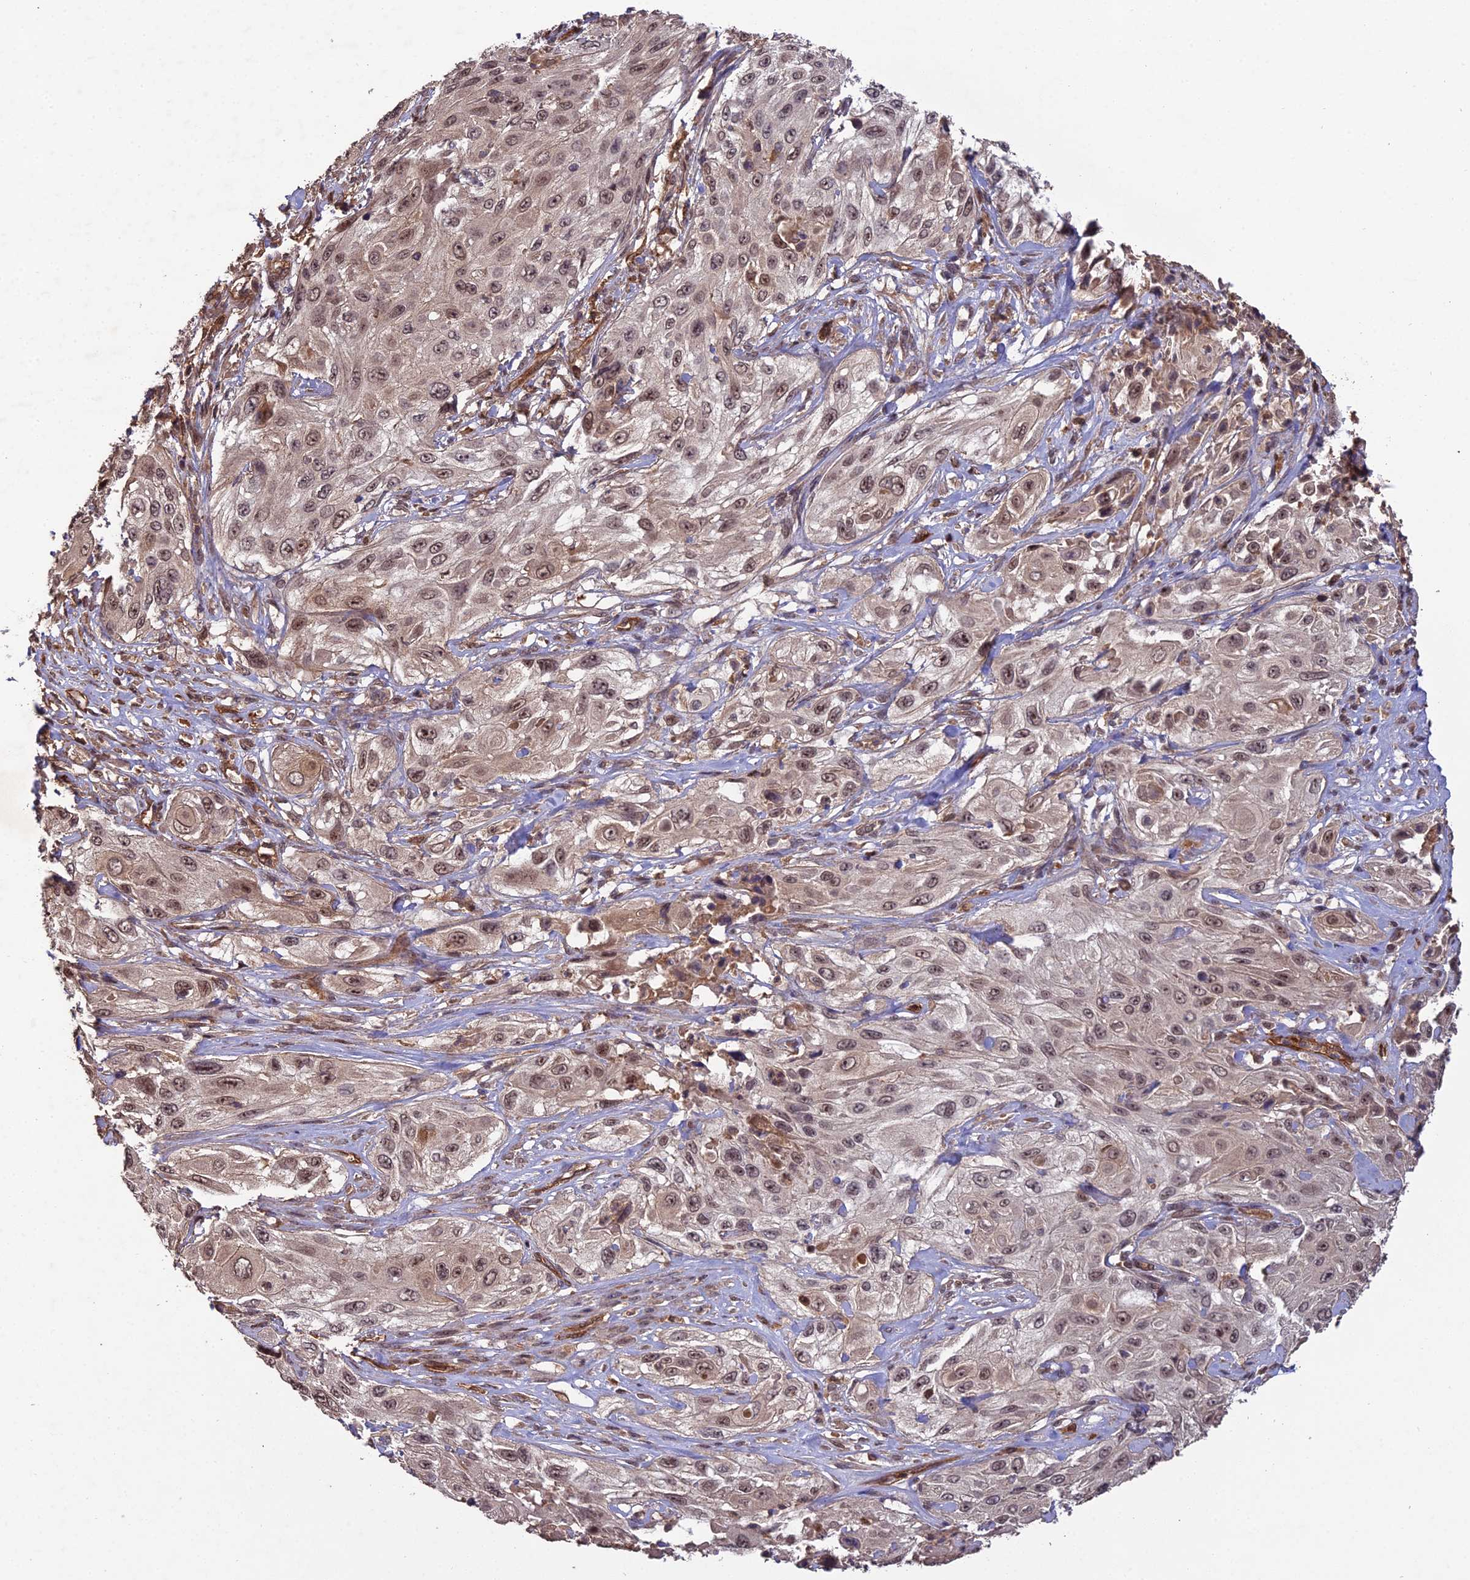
{"staining": {"intensity": "strong", "quantity": "25%-75%", "location": "cytoplasmic/membranous,nuclear"}, "tissue": "cervical cancer", "cell_type": "Tumor cells", "image_type": "cancer", "snomed": [{"axis": "morphology", "description": "Squamous cell carcinoma, NOS"}, {"axis": "topography", "description": "Cervix"}], "caption": "Protein analysis of cervical squamous cell carcinoma tissue displays strong cytoplasmic/membranous and nuclear staining in about 25%-75% of tumor cells.", "gene": "RALGAPA2", "patient": {"sex": "female", "age": 42}}